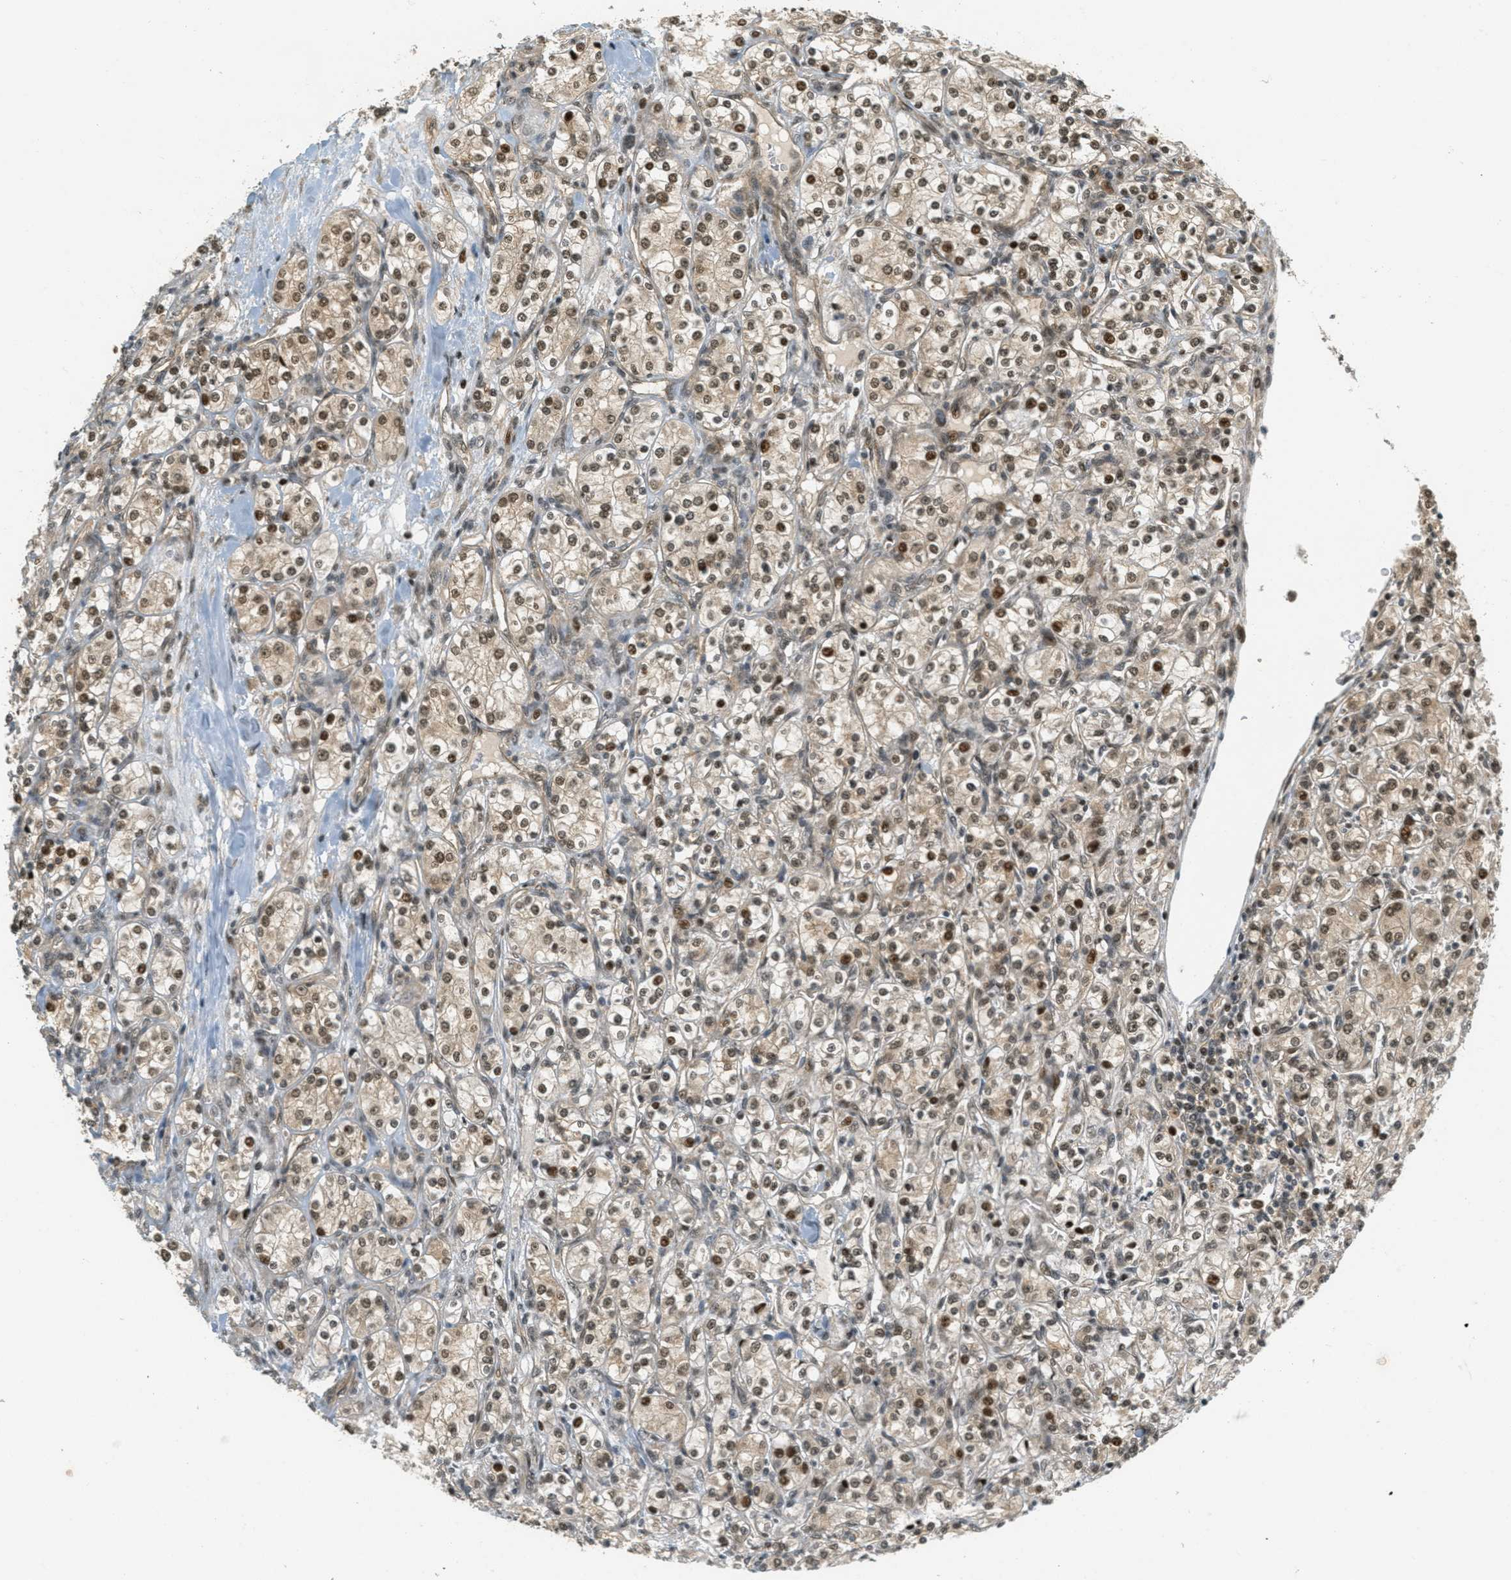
{"staining": {"intensity": "moderate", "quantity": ">75%", "location": "cytoplasmic/membranous,nuclear"}, "tissue": "renal cancer", "cell_type": "Tumor cells", "image_type": "cancer", "snomed": [{"axis": "morphology", "description": "Adenocarcinoma, NOS"}, {"axis": "topography", "description": "Kidney"}], "caption": "A brown stain highlights moderate cytoplasmic/membranous and nuclear expression of a protein in human adenocarcinoma (renal) tumor cells.", "gene": "FOXM1", "patient": {"sex": "male", "age": 77}}